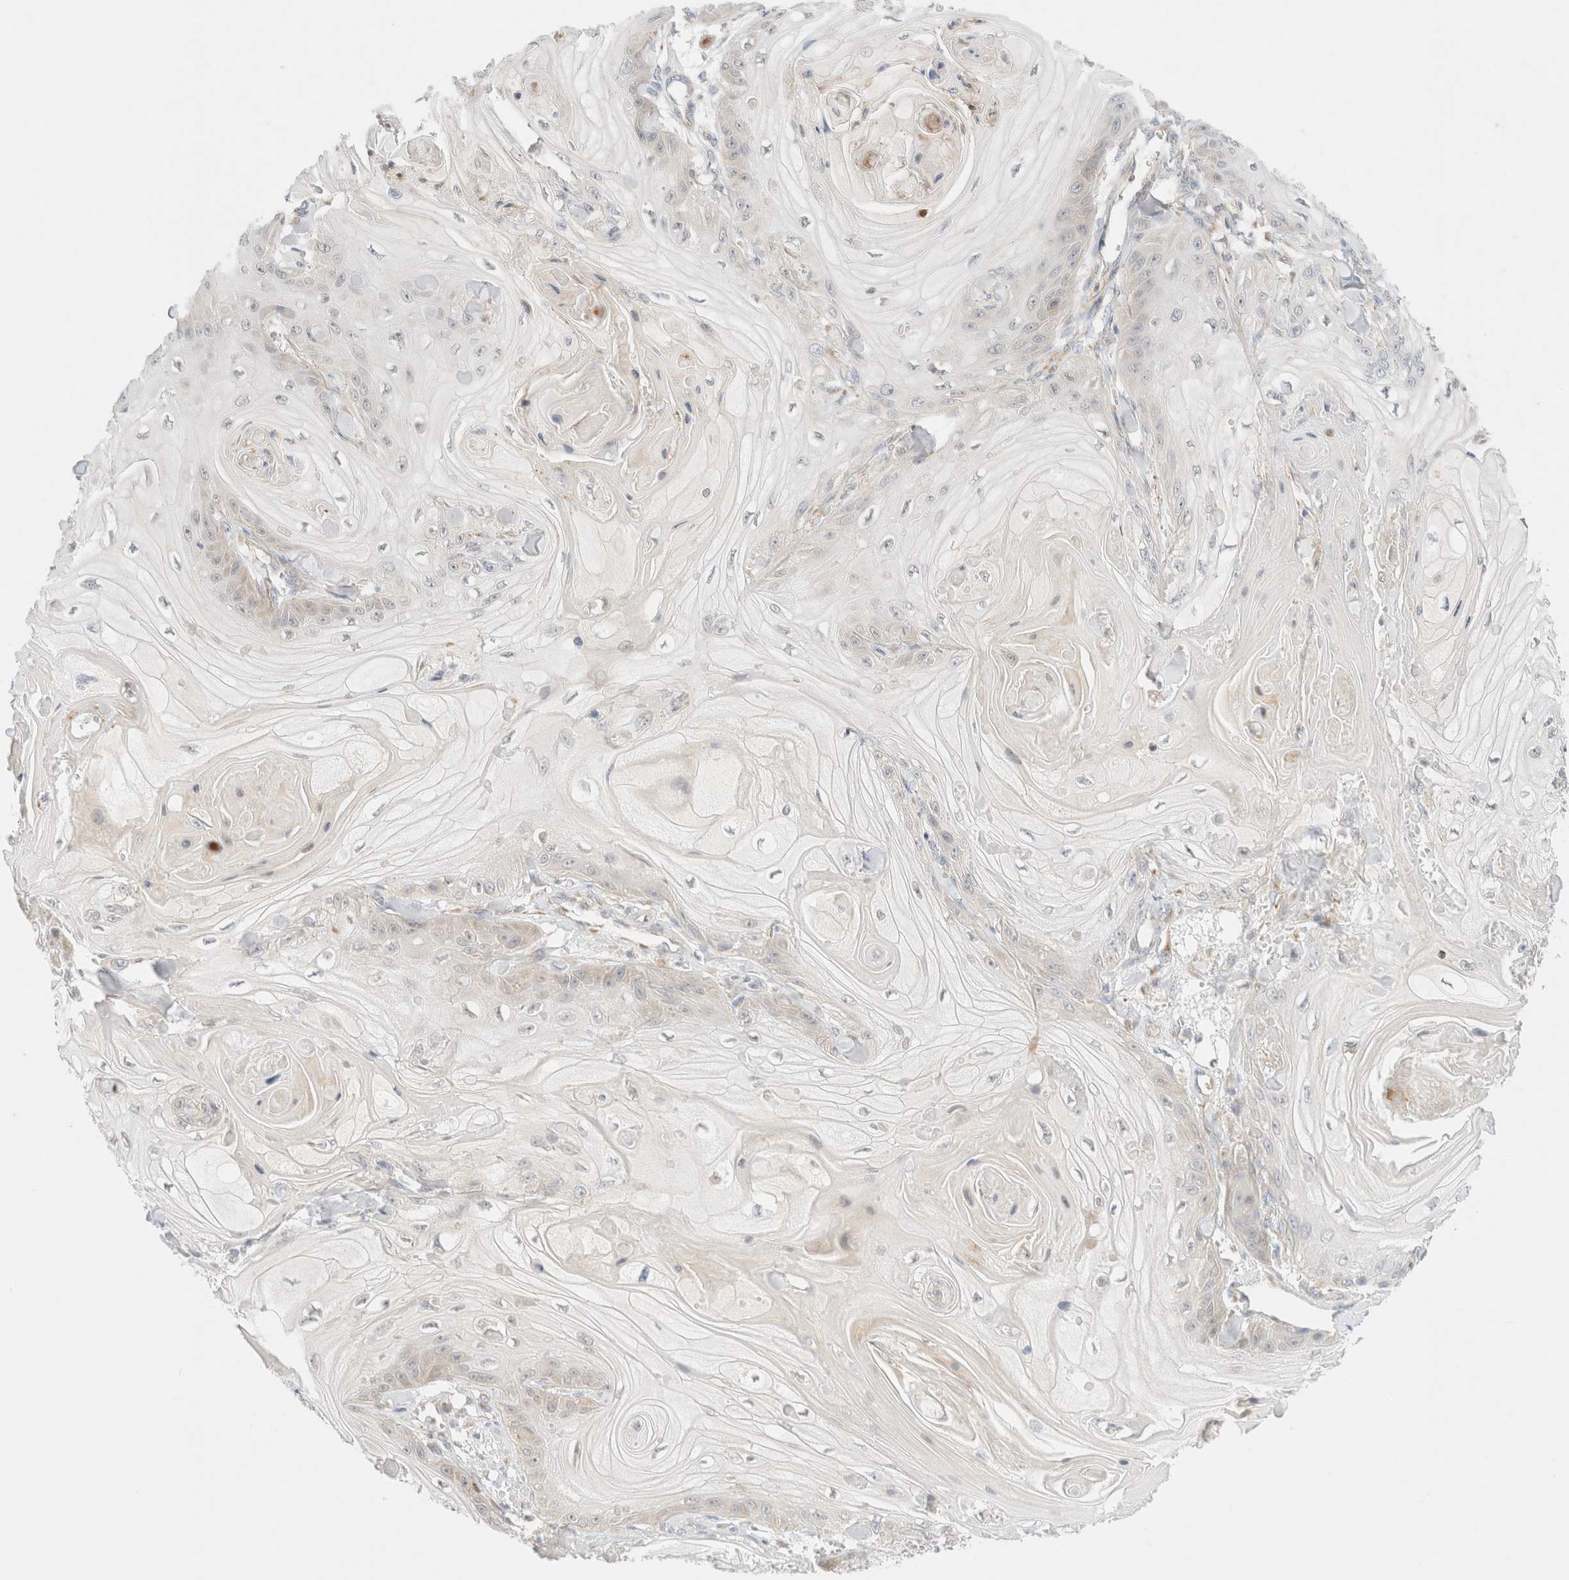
{"staining": {"intensity": "negative", "quantity": "none", "location": "none"}, "tissue": "skin cancer", "cell_type": "Tumor cells", "image_type": "cancer", "snomed": [{"axis": "morphology", "description": "Squamous cell carcinoma, NOS"}, {"axis": "topography", "description": "Skin"}], "caption": "Protein analysis of skin cancer (squamous cell carcinoma) reveals no significant positivity in tumor cells.", "gene": "UNC13B", "patient": {"sex": "male", "age": 74}}